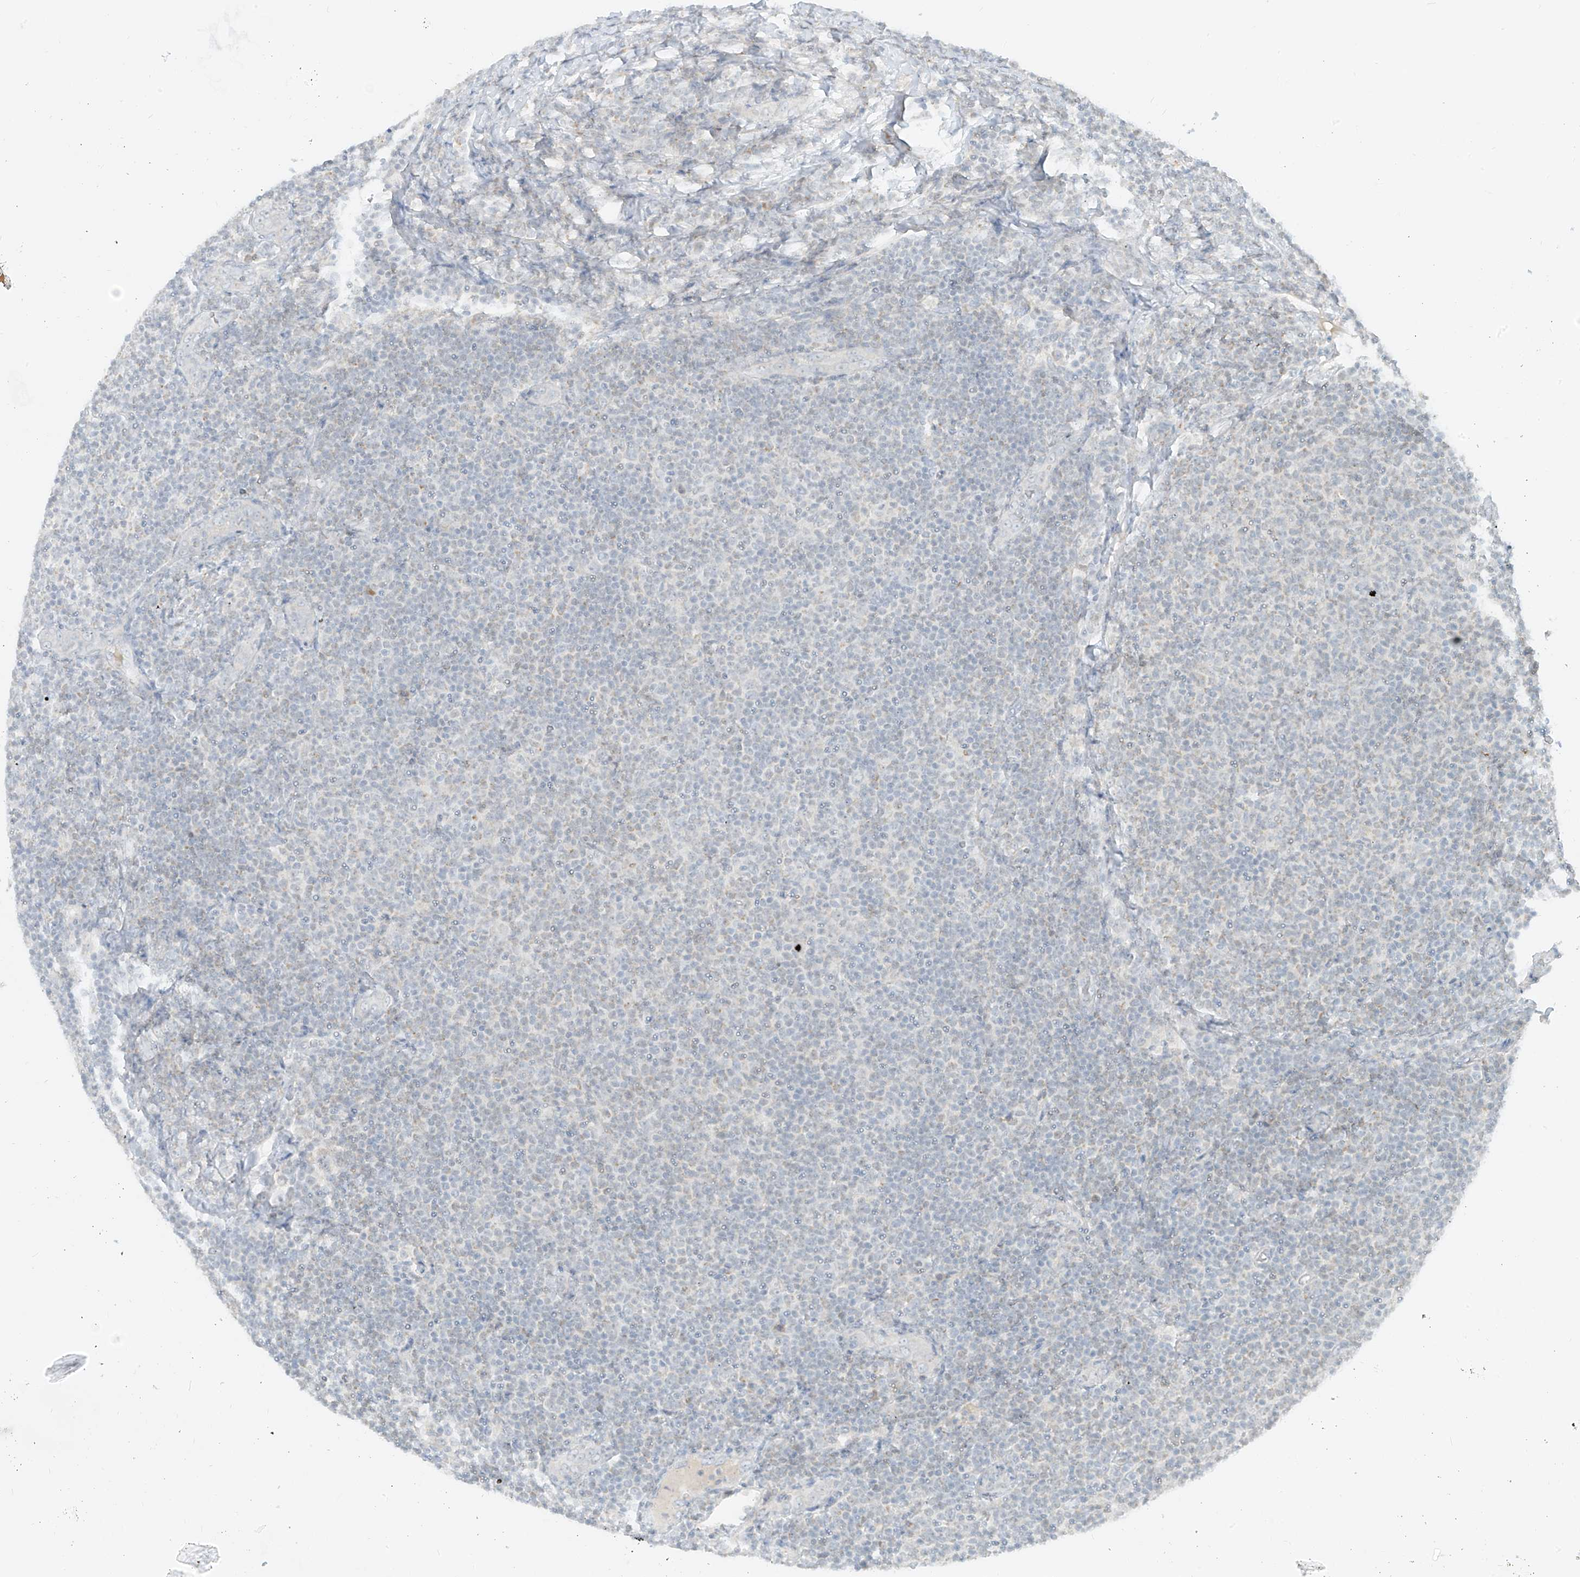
{"staining": {"intensity": "negative", "quantity": "none", "location": "none"}, "tissue": "lymphoma", "cell_type": "Tumor cells", "image_type": "cancer", "snomed": [{"axis": "morphology", "description": "Malignant lymphoma, non-Hodgkin's type, Low grade"}, {"axis": "topography", "description": "Lymph node"}], "caption": "The histopathology image displays no significant expression in tumor cells of malignant lymphoma, non-Hodgkin's type (low-grade).", "gene": "C2orf42", "patient": {"sex": "male", "age": 66}}